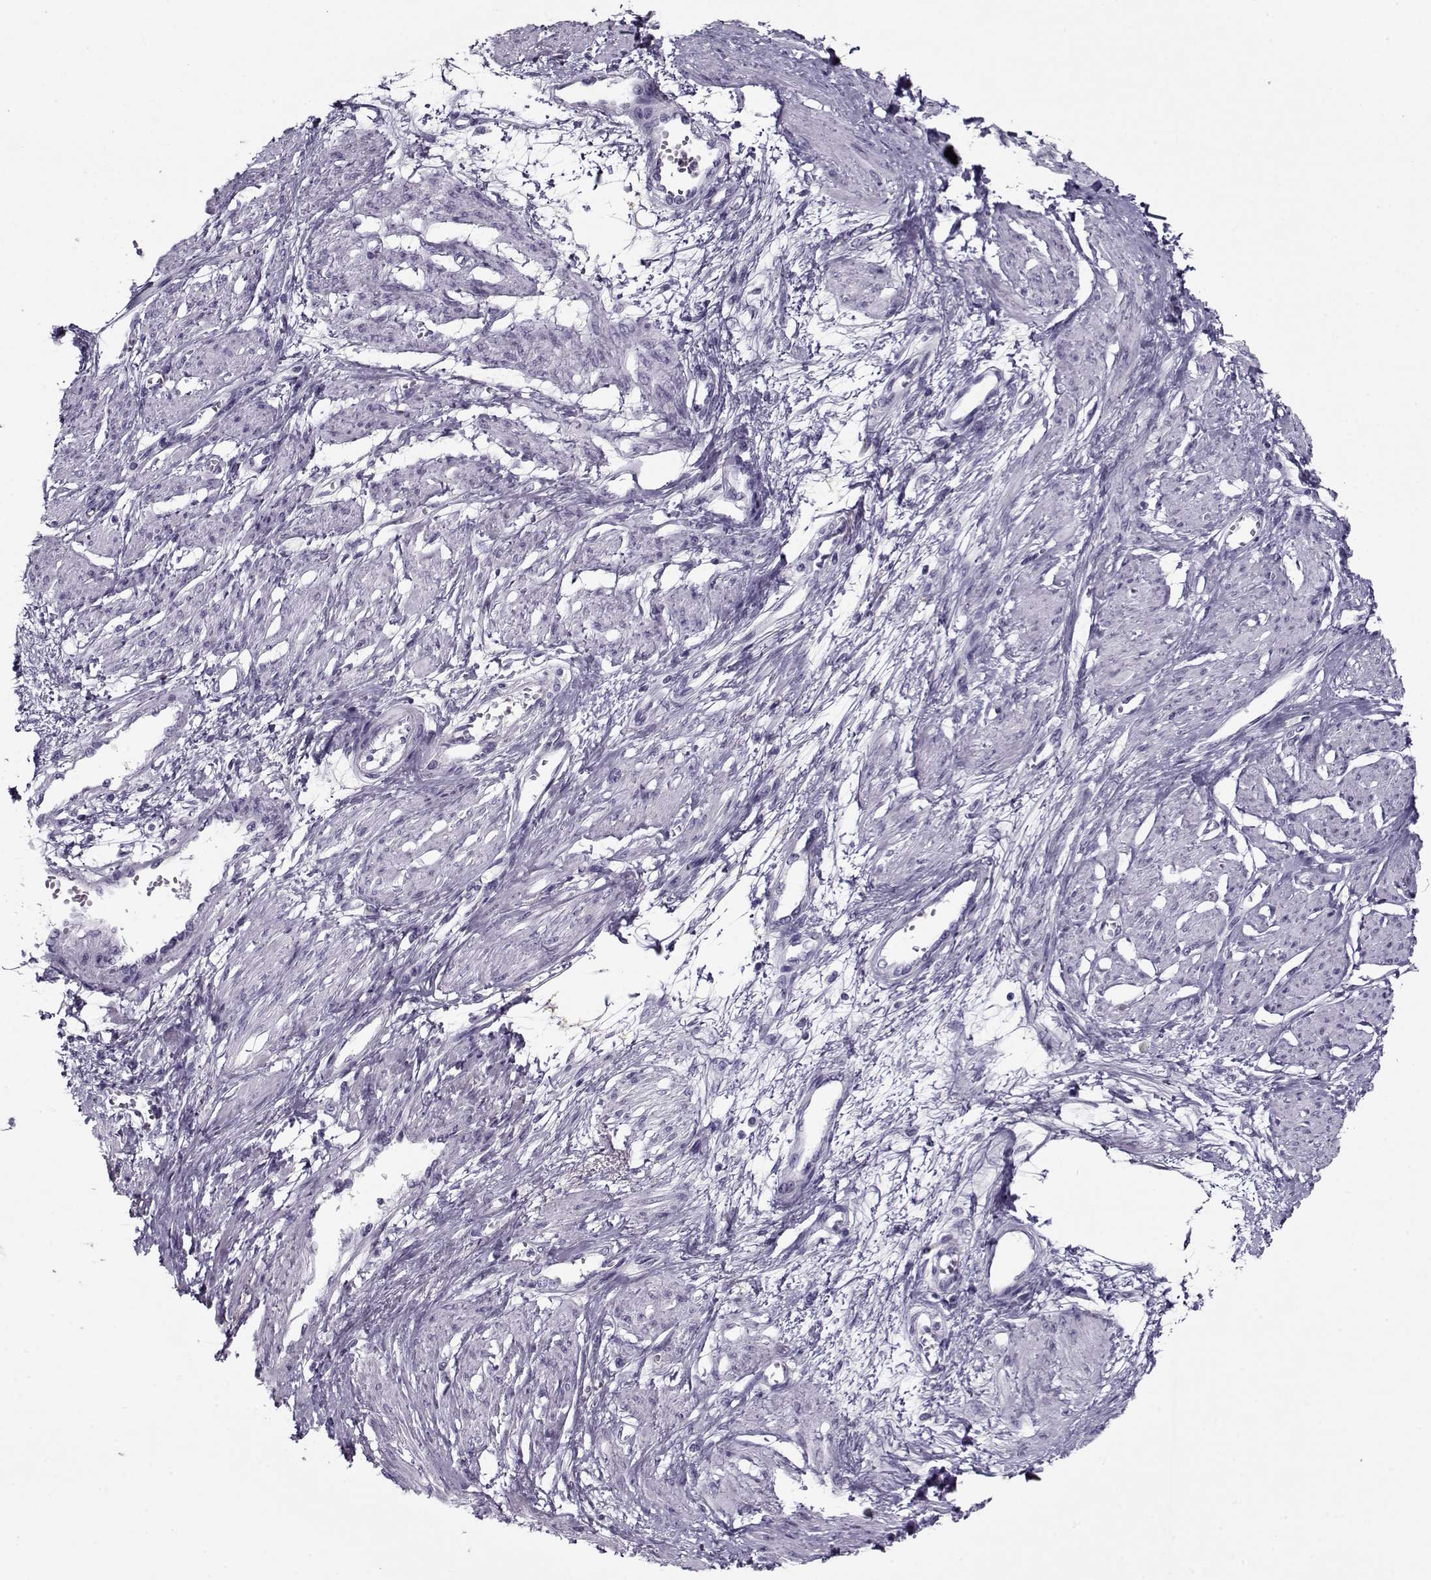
{"staining": {"intensity": "negative", "quantity": "none", "location": "none"}, "tissue": "smooth muscle", "cell_type": "Smooth muscle cells", "image_type": "normal", "snomed": [{"axis": "morphology", "description": "Normal tissue, NOS"}, {"axis": "topography", "description": "Smooth muscle"}, {"axis": "topography", "description": "Uterus"}], "caption": "Smooth muscle stained for a protein using immunohistochemistry shows no staining smooth muscle cells.", "gene": "PP2D1", "patient": {"sex": "female", "age": 39}}